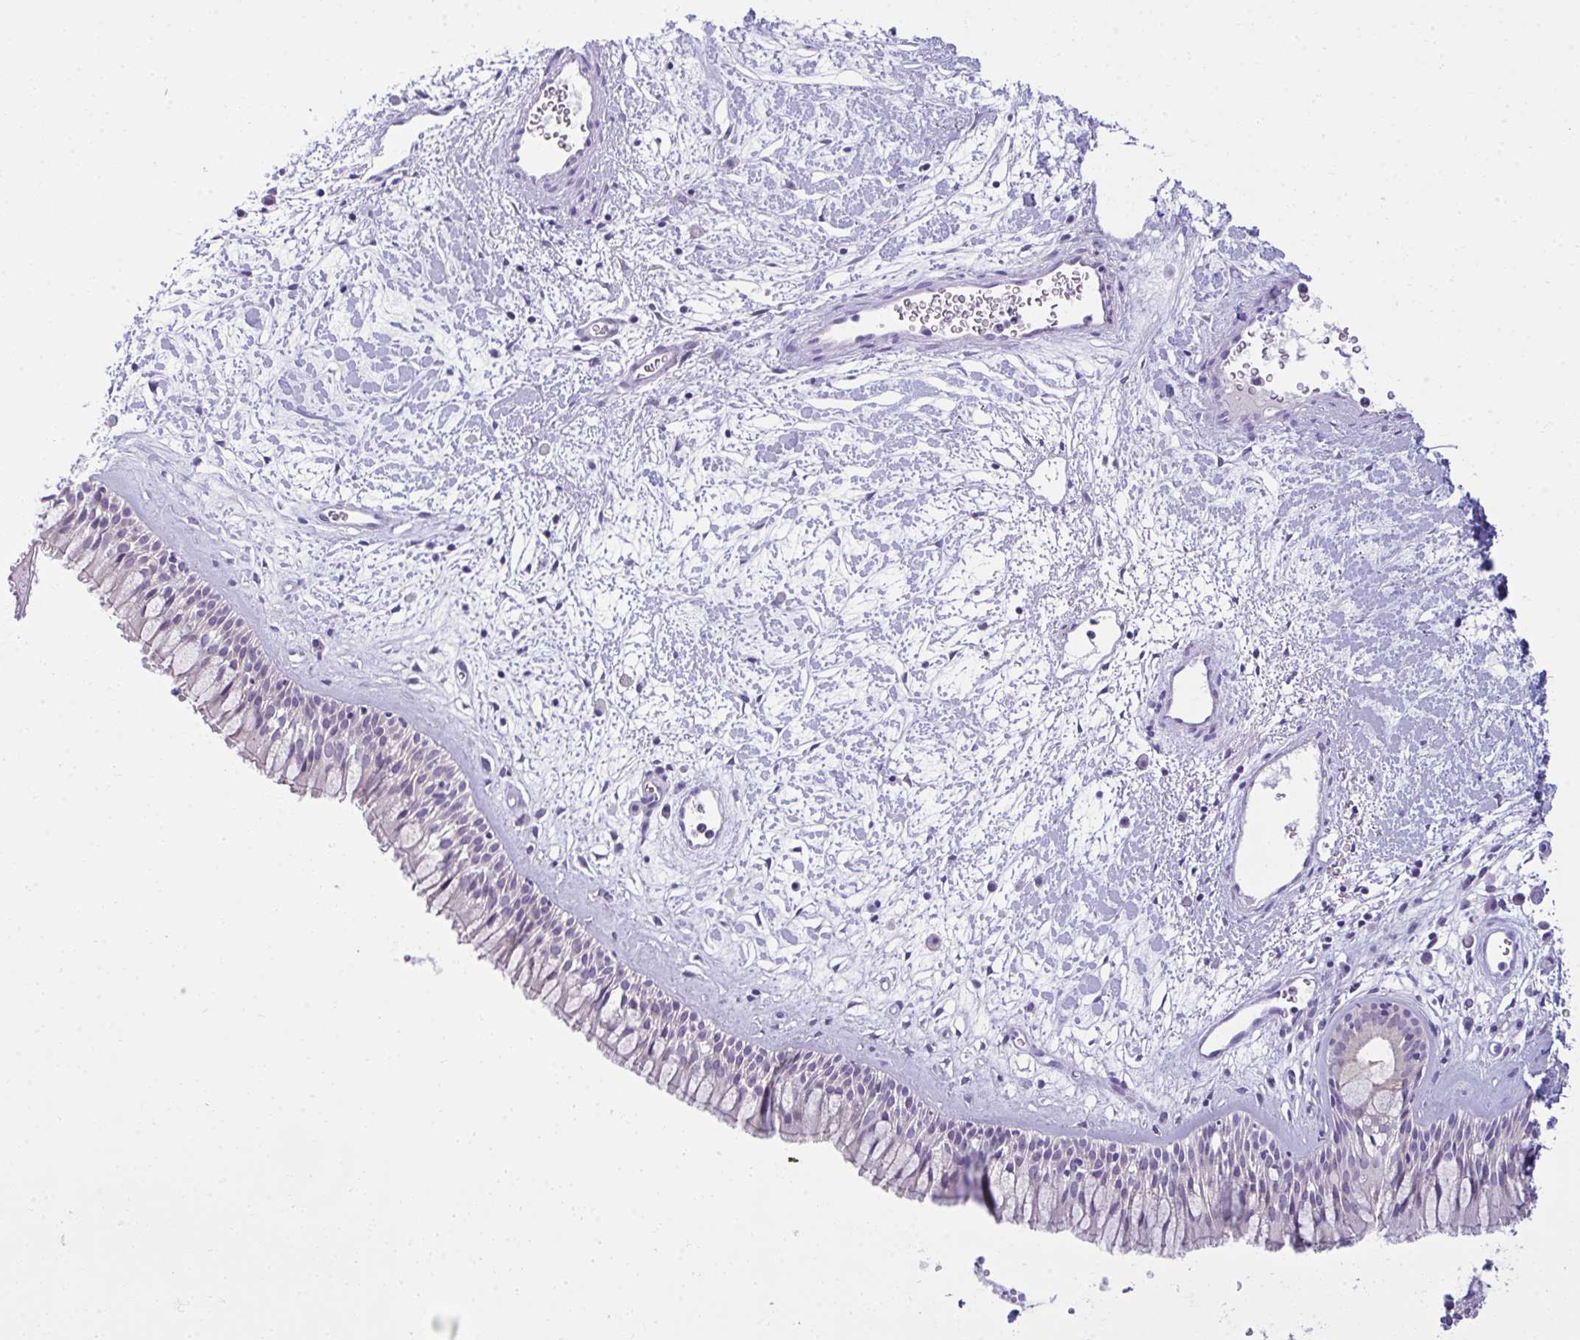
{"staining": {"intensity": "negative", "quantity": "none", "location": "none"}, "tissue": "nasopharynx", "cell_type": "Respiratory epithelial cells", "image_type": "normal", "snomed": [{"axis": "morphology", "description": "Normal tissue, NOS"}, {"axis": "topography", "description": "Nasopharynx"}], "caption": "Immunohistochemistry photomicrograph of normal human nasopharynx stained for a protein (brown), which reveals no expression in respiratory epithelial cells.", "gene": "RANBP2", "patient": {"sex": "male", "age": 65}}